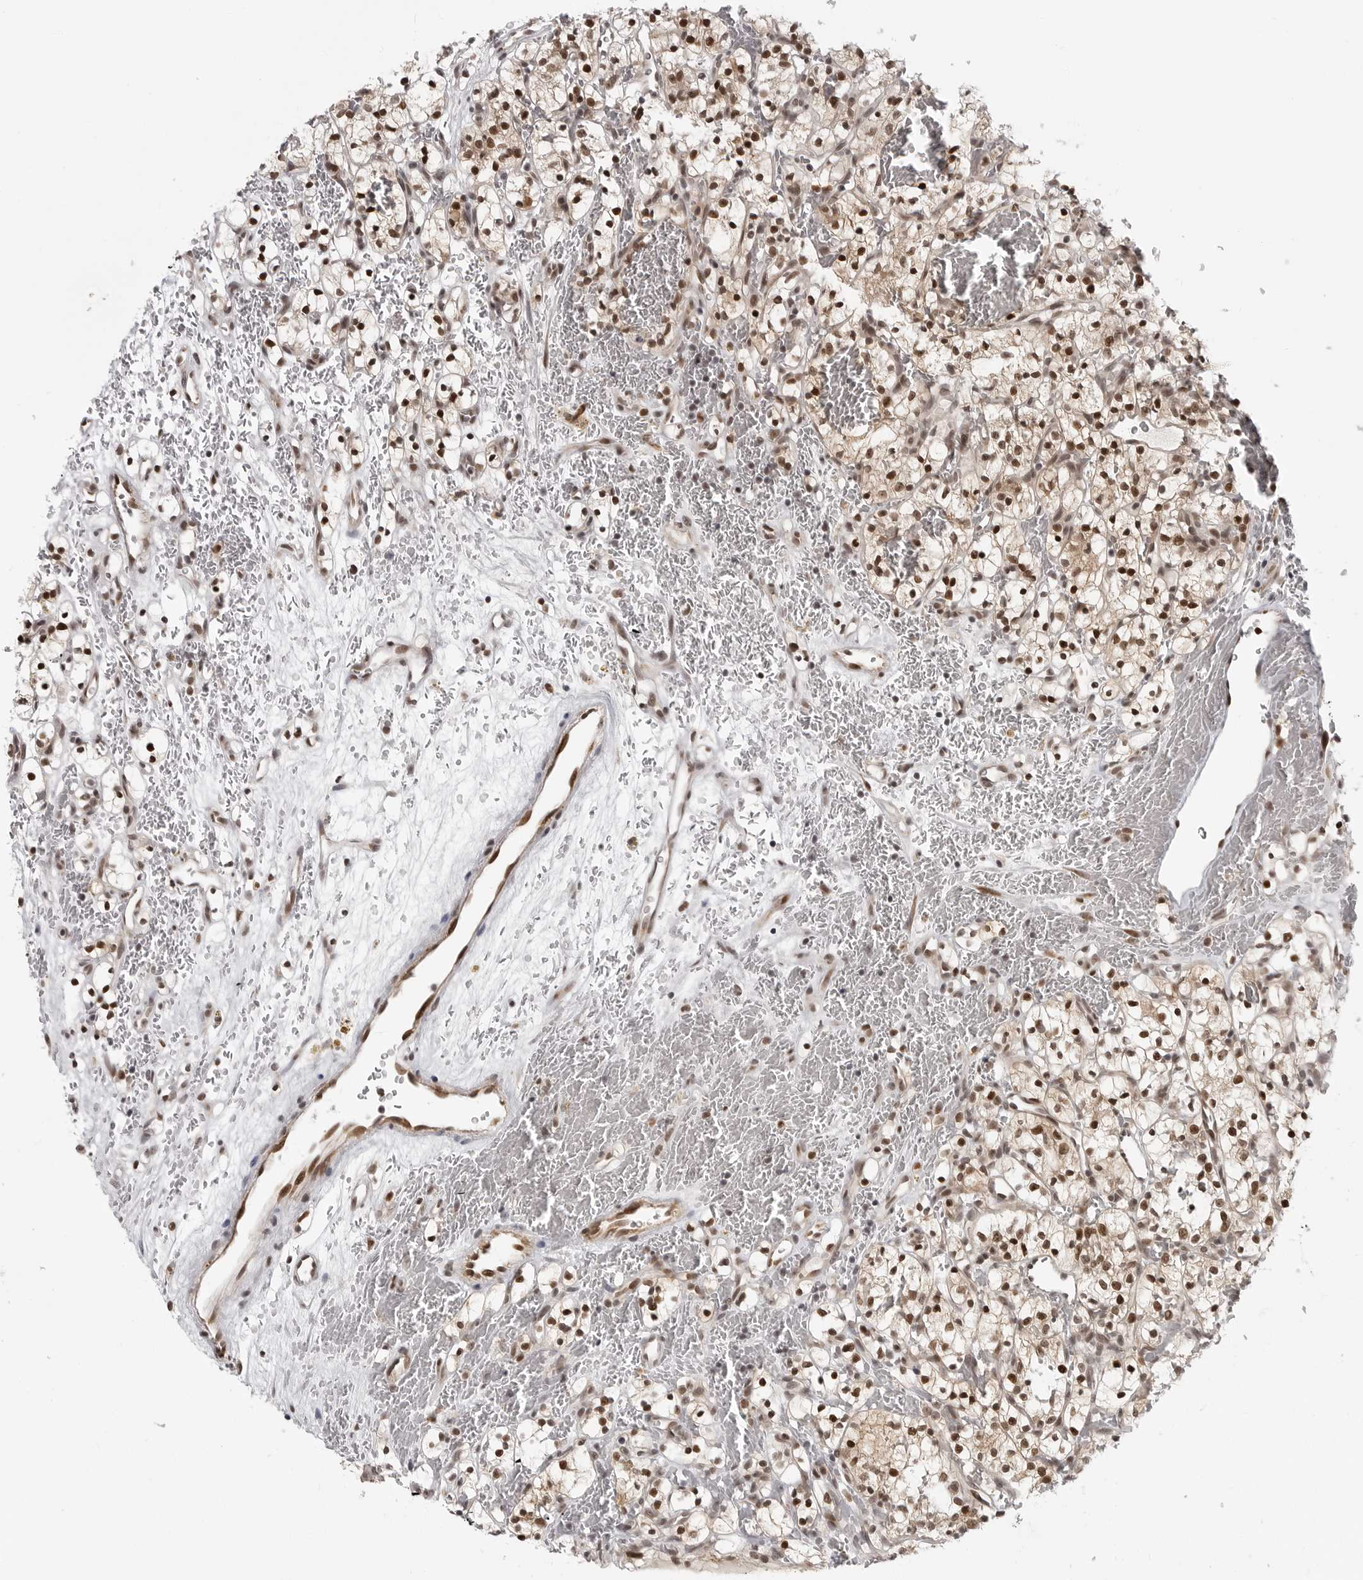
{"staining": {"intensity": "strong", "quantity": ">75%", "location": "nuclear"}, "tissue": "renal cancer", "cell_type": "Tumor cells", "image_type": "cancer", "snomed": [{"axis": "morphology", "description": "Adenocarcinoma, NOS"}, {"axis": "topography", "description": "Kidney"}], "caption": "Approximately >75% of tumor cells in human renal cancer (adenocarcinoma) reveal strong nuclear protein expression as visualized by brown immunohistochemical staining.", "gene": "PRDM10", "patient": {"sex": "female", "age": 57}}